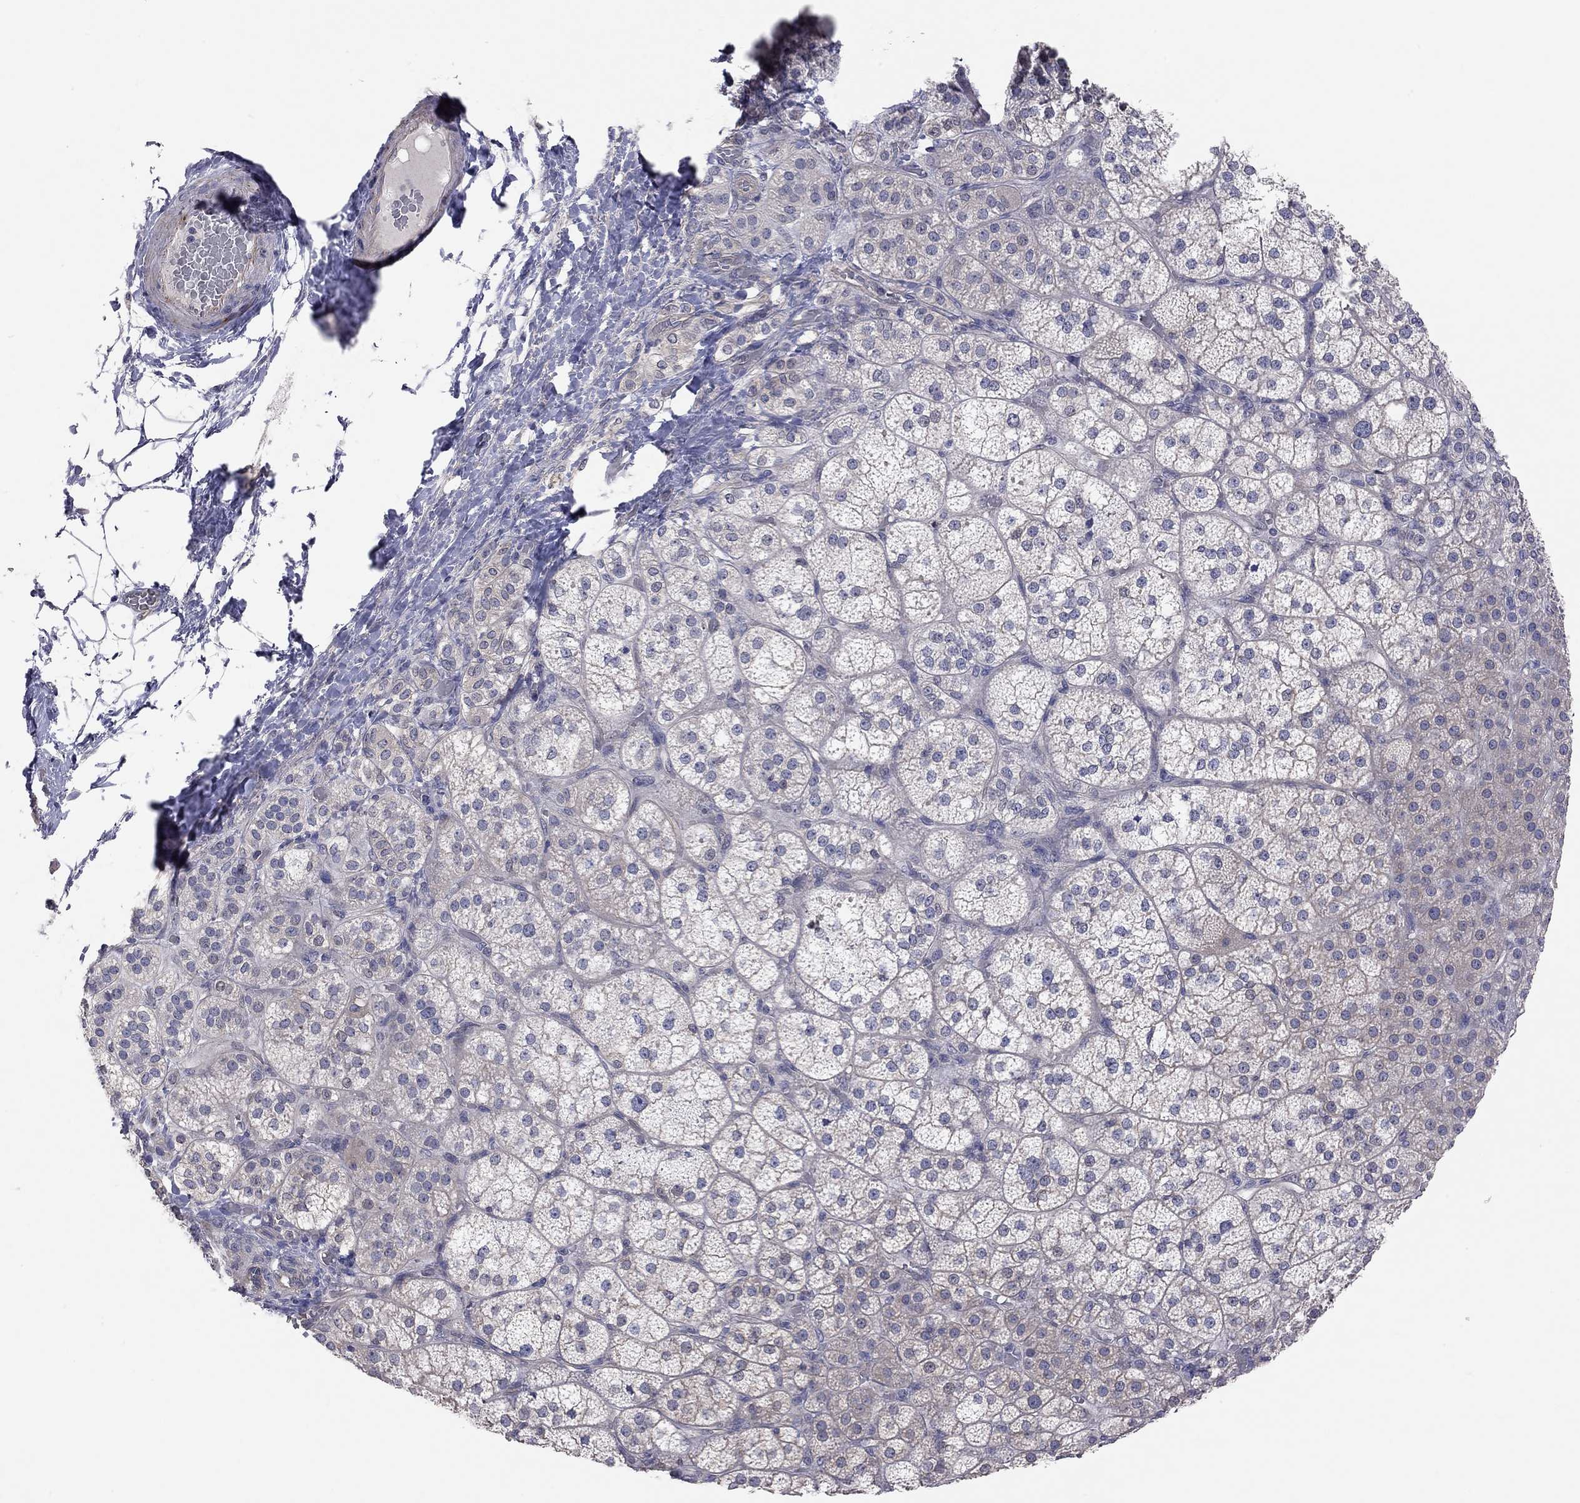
{"staining": {"intensity": "weak", "quantity": "<25%", "location": "cytoplasmic/membranous"}, "tissue": "adrenal gland", "cell_type": "Glandular cells", "image_type": "normal", "snomed": [{"axis": "morphology", "description": "Normal tissue, NOS"}, {"axis": "topography", "description": "Adrenal gland"}], "caption": "This is an IHC image of normal human adrenal gland. There is no expression in glandular cells.", "gene": "KCNB1", "patient": {"sex": "female", "age": 60}}